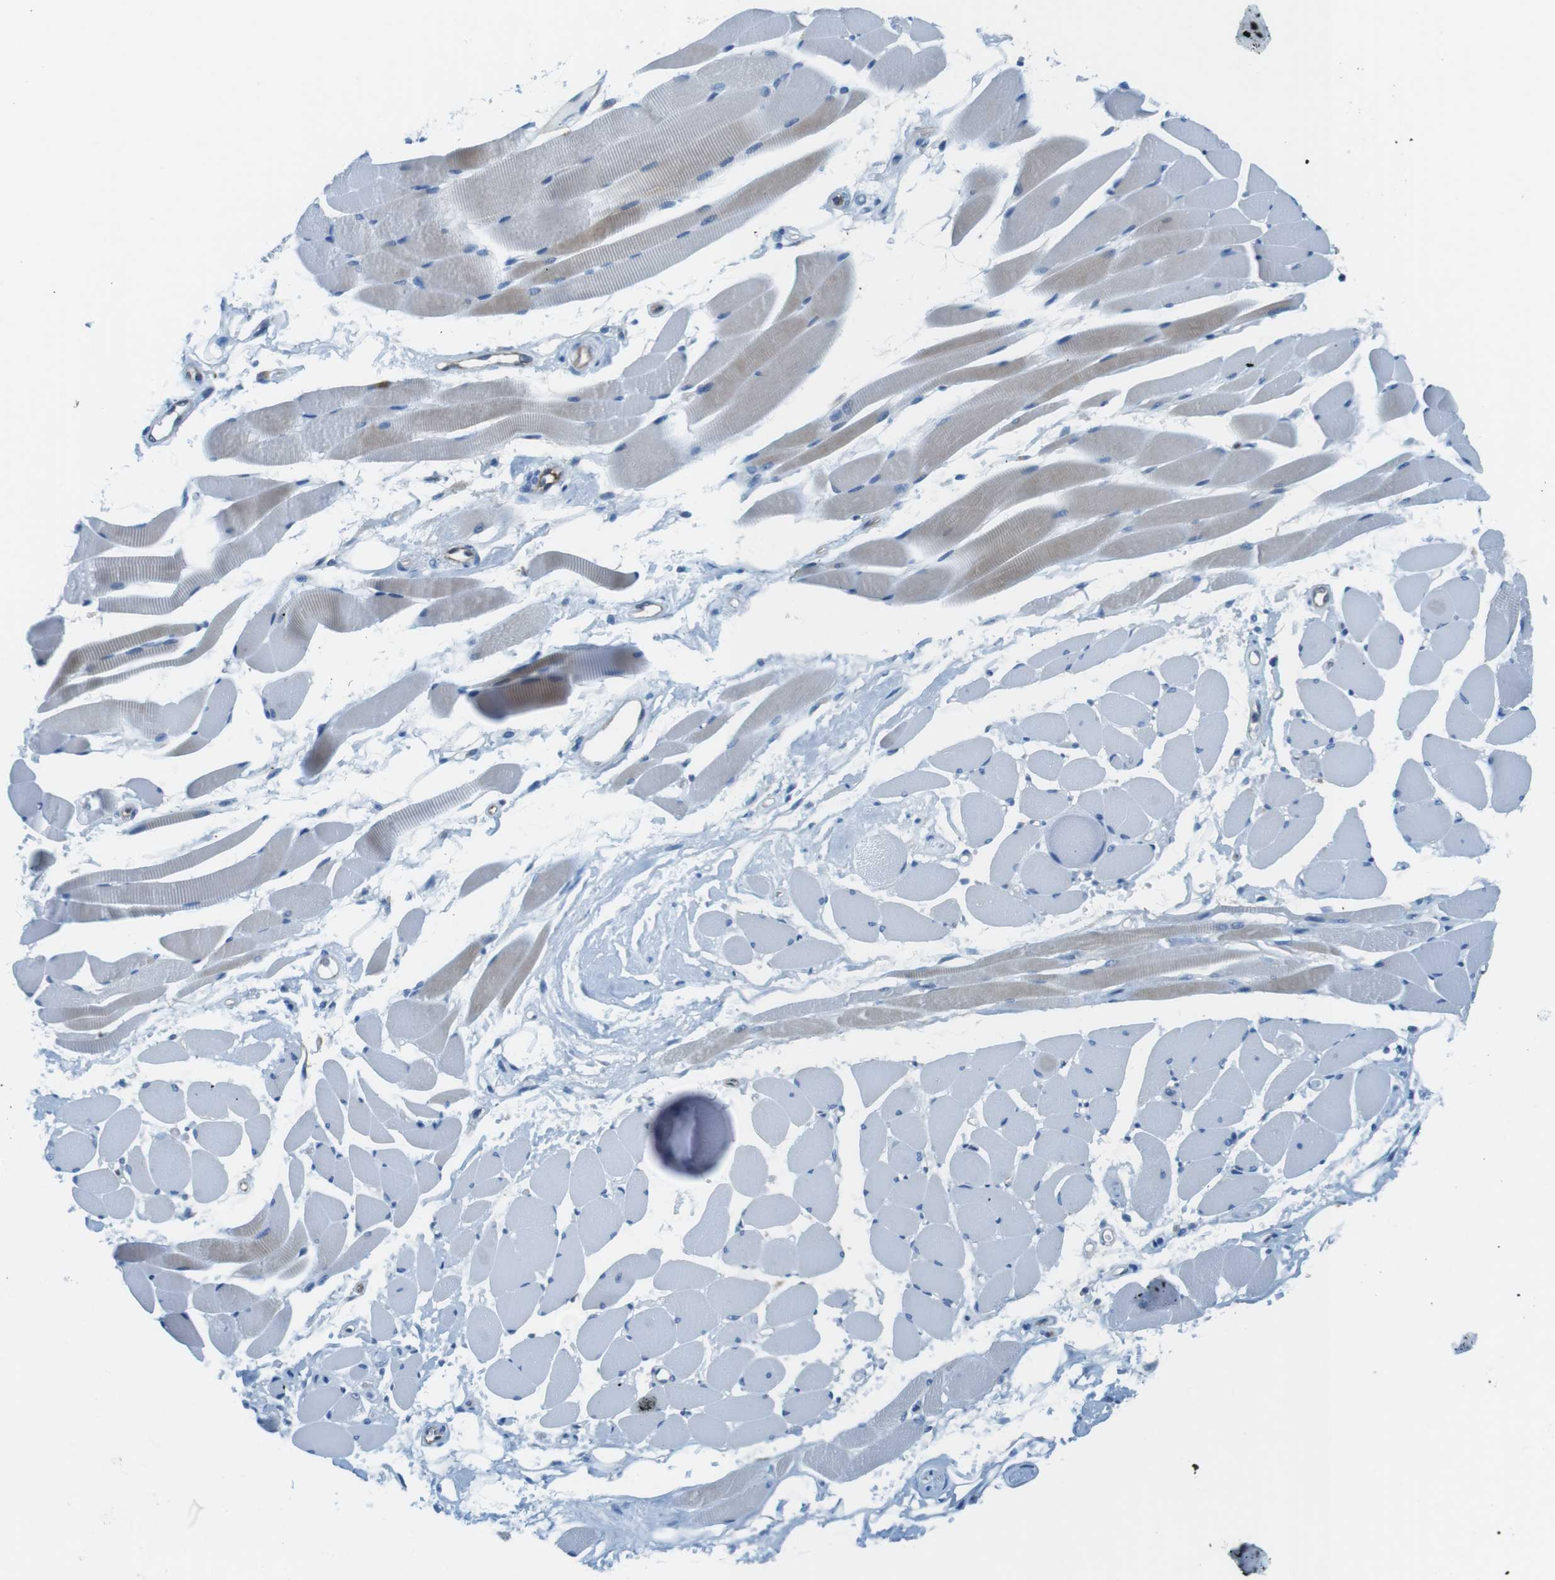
{"staining": {"intensity": "moderate", "quantity": "25%-75%", "location": "cytoplasmic/membranous"}, "tissue": "skeletal muscle", "cell_type": "Myocytes", "image_type": "normal", "snomed": [{"axis": "morphology", "description": "Normal tissue, NOS"}, {"axis": "topography", "description": "Skeletal muscle"}, {"axis": "topography", "description": "Peripheral nerve tissue"}], "caption": "This histopathology image displays immunohistochemistry (IHC) staining of normal skeletal muscle, with medium moderate cytoplasmic/membranous staining in approximately 25%-75% of myocytes.", "gene": "TES", "patient": {"sex": "female", "age": 84}}